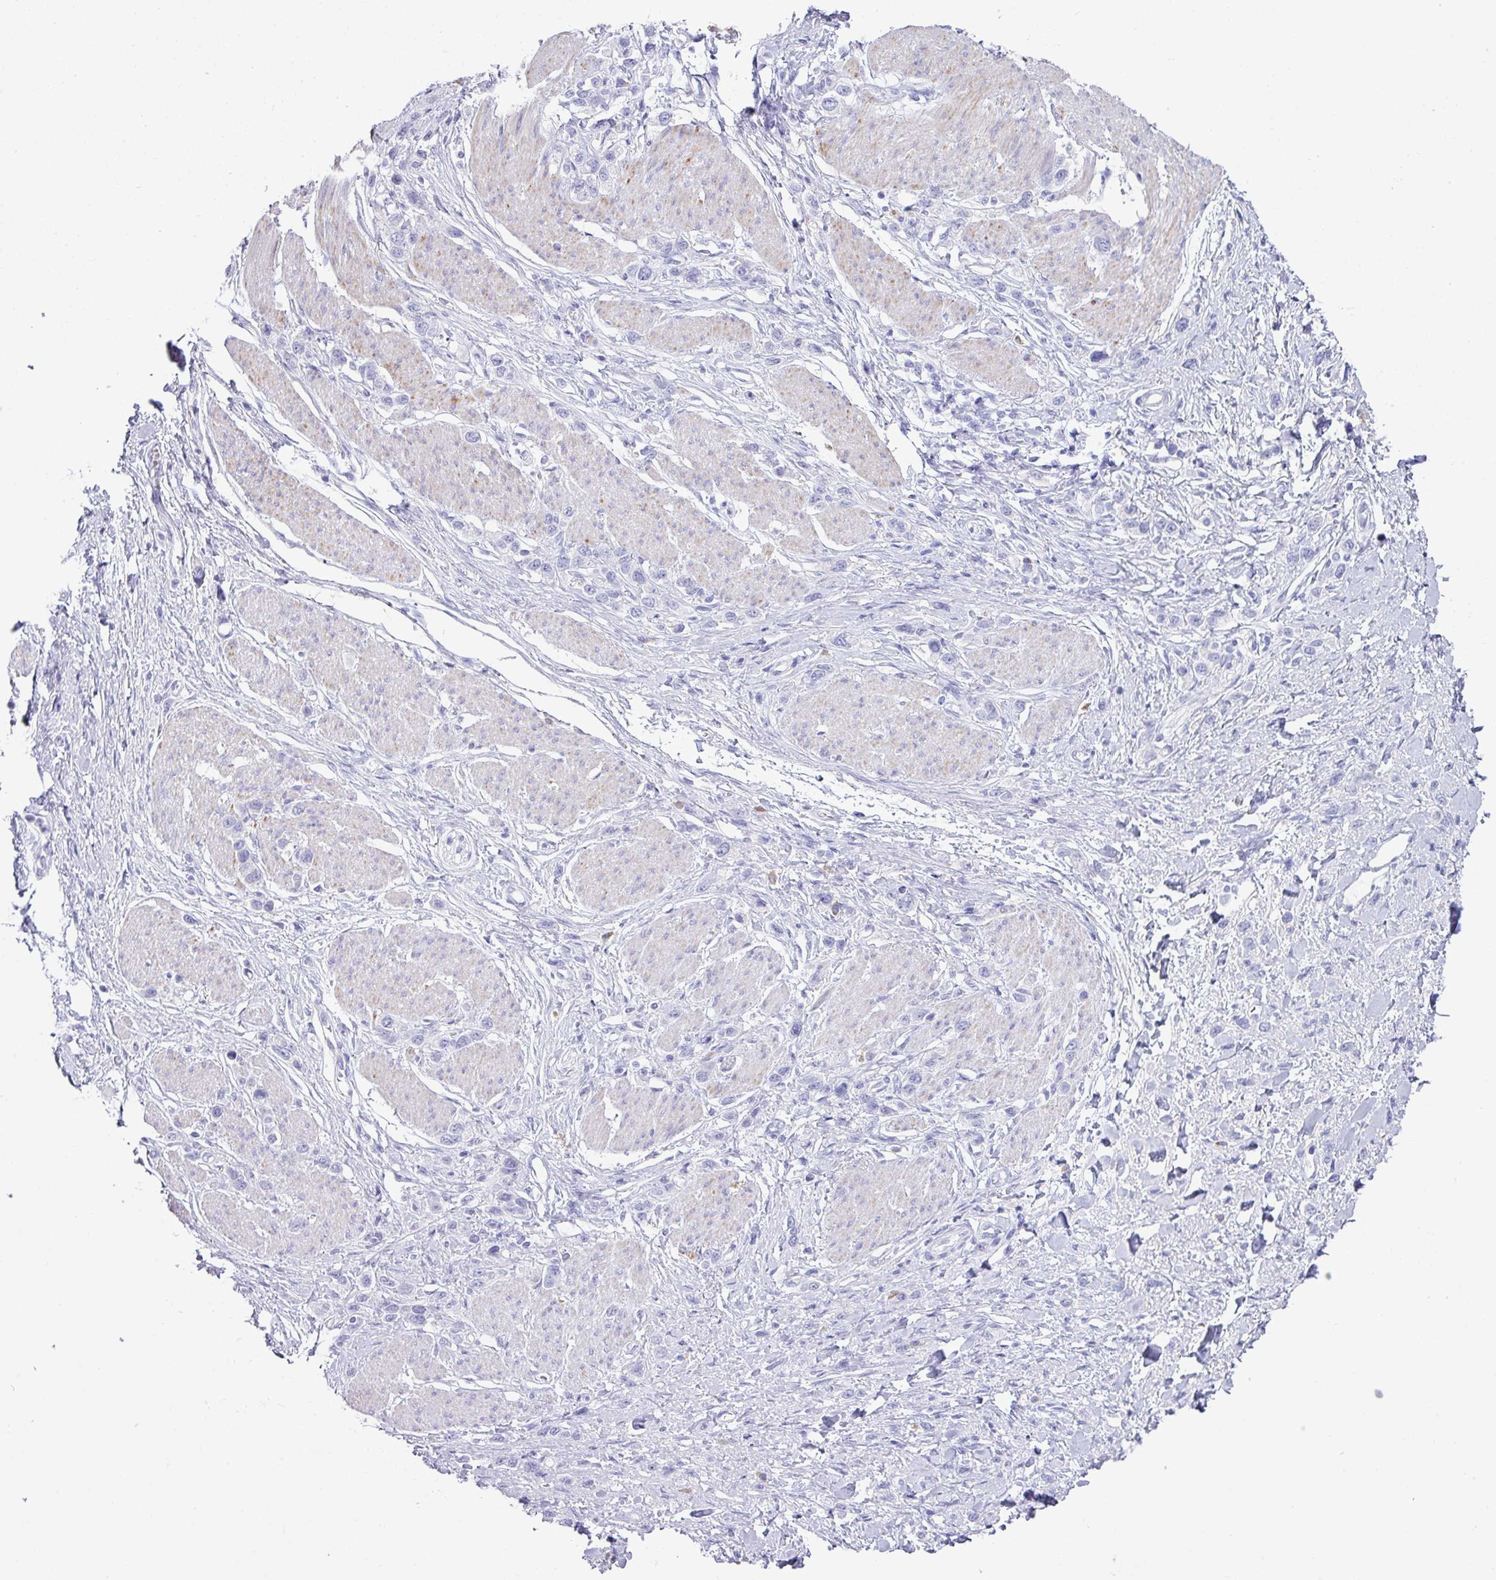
{"staining": {"intensity": "negative", "quantity": "none", "location": "none"}, "tissue": "stomach cancer", "cell_type": "Tumor cells", "image_type": "cancer", "snomed": [{"axis": "morphology", "description": "Adenocarcinoma, NOS"}, {"axis": "topography", "description": "Stomach"}], "caption": "Photomicrograph shows no protein expression in tumor cells of adenocarcinoma (stomach) tissue.", "gene": "ABCC5", "patient": {"sex": "female", "age": 65}}